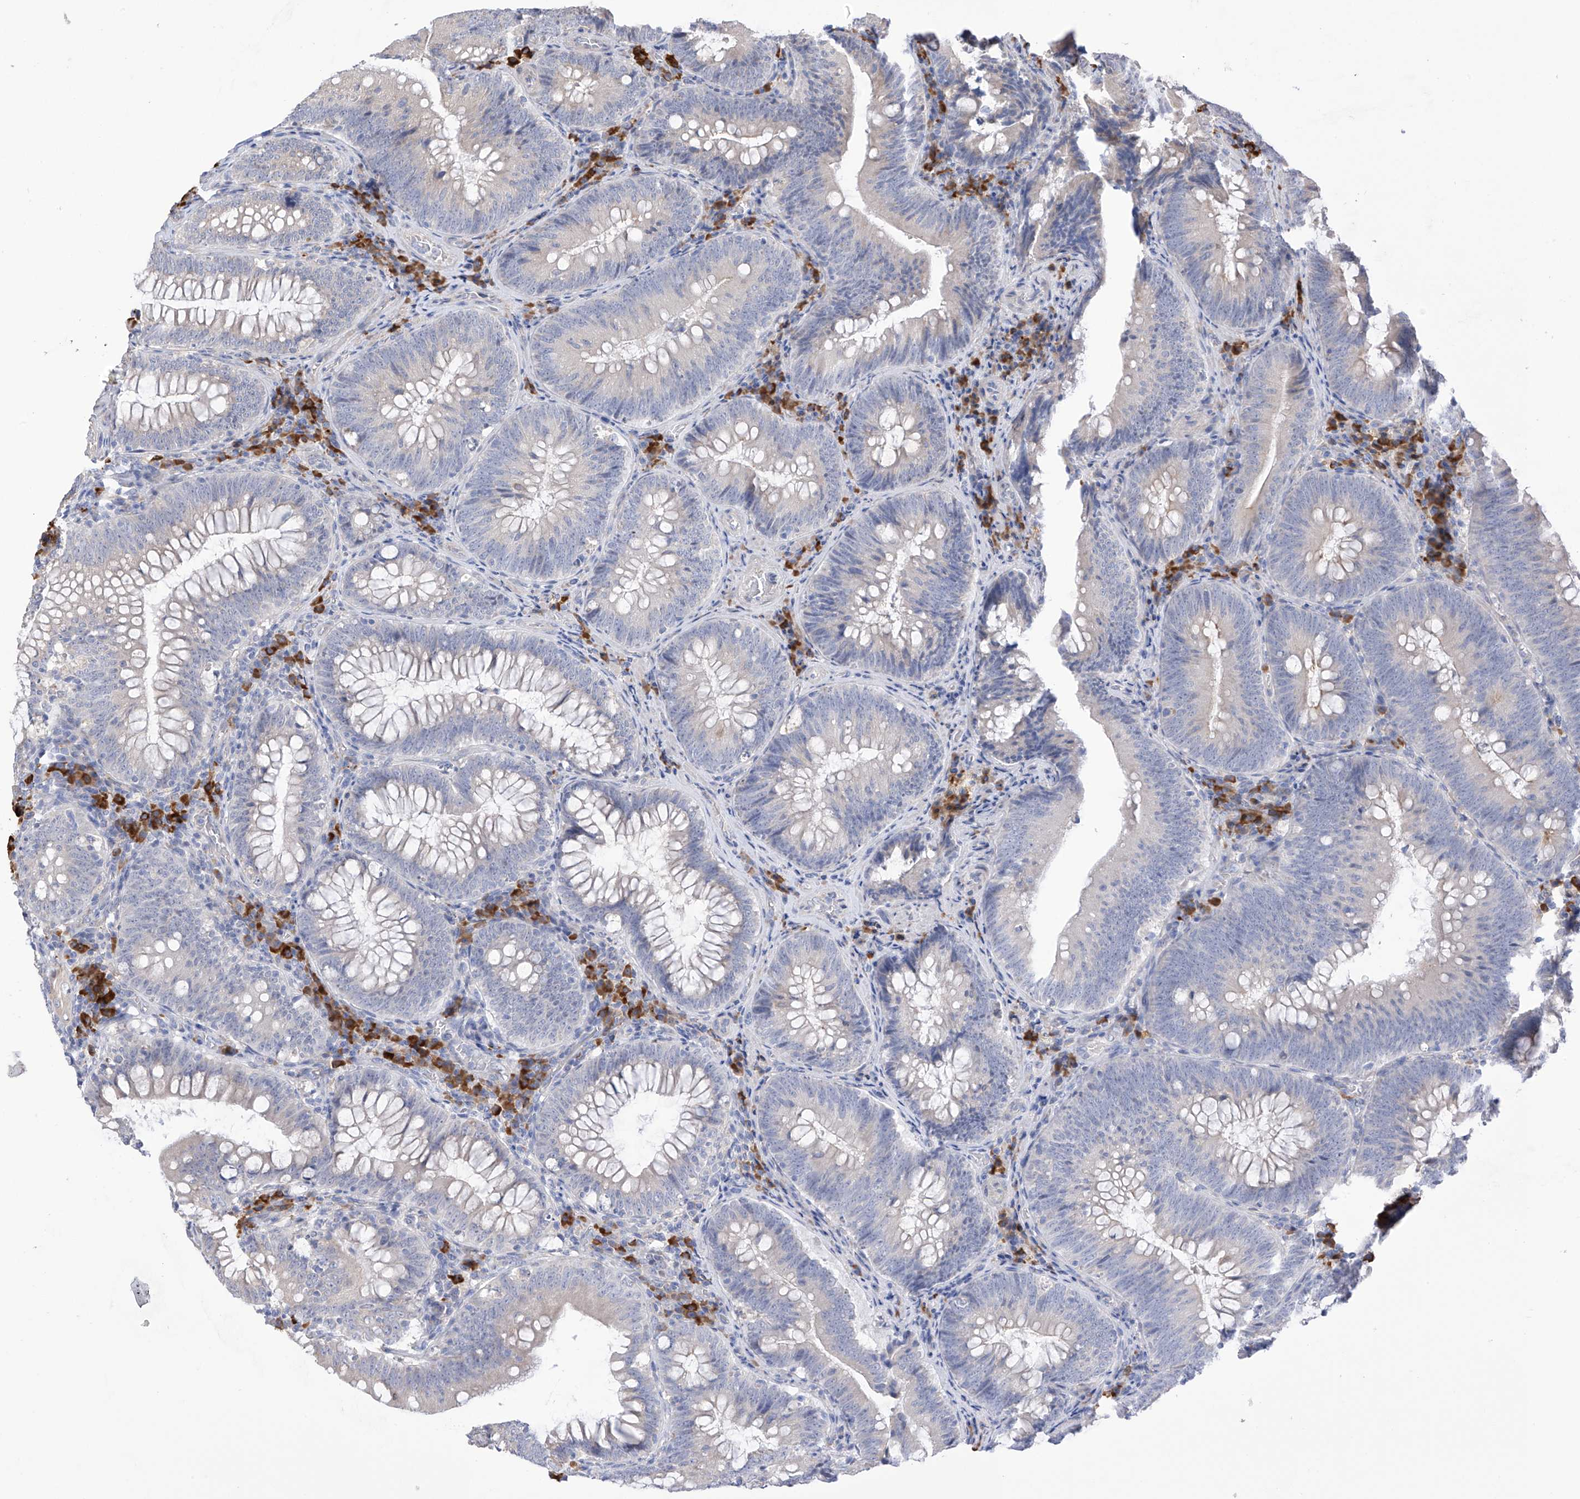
{"staining": {"intensity": "weak", "quantity": "<25%", "location": "cytoplasmic/membranous"}, "tissue": "colorectal cancer", "cell_type": "Tumor cells", "image_type": "cancer", "snomed": [{"axis": "morphology", "description": "Normal tissue, NOS"}, {"axis": "topography", "description": "Colon"}], "caption": "A photomicrograph of human colorectal cancer is negative for staining in tumor cells. (DAB IHC with hematoxylin counter stain).", "gene": "REC8", "patient": {"sex": "female", "age": 82}}